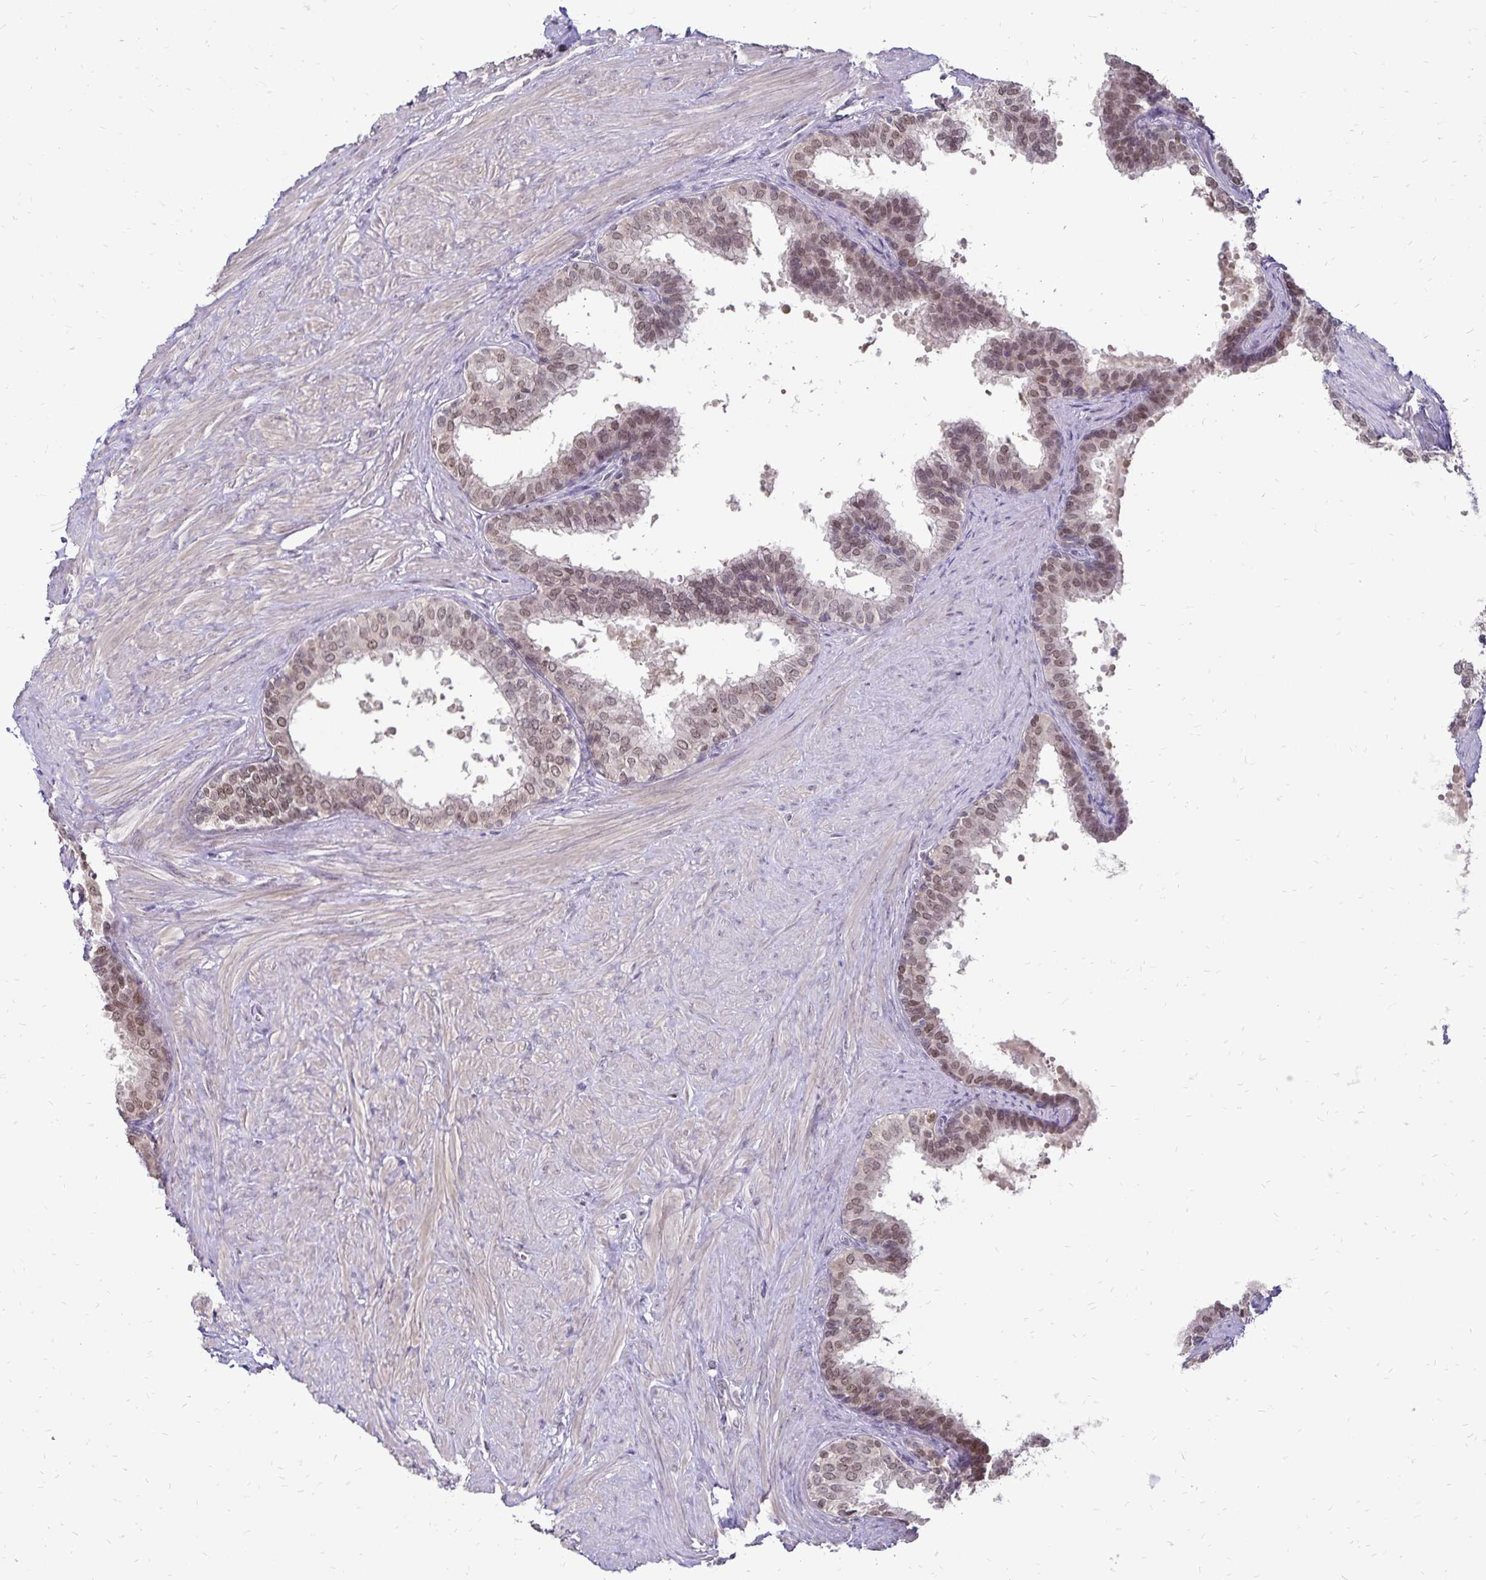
{"staining": {"intensity": "moderate", "quantity": ">75%", "location": "nuclear"}, "tissue": "prostate", "cell_type": "Glandular cells", "image_type": "normal", "snomed": [{"axis": "morphology", "description": "Normal tissue, NOS"}, {"axis": "topography", "description": "Prostate"}, {"axis": "topography", "description": "Peripheral nerve tissue"}], "caption": "DAB immunohistochemical staining of benign human prostate exhibits moderate nuclear protein staining in about >75% of glandular cells.", "gene": "POLB", "patient": {"sex": "male", "age": 55}}